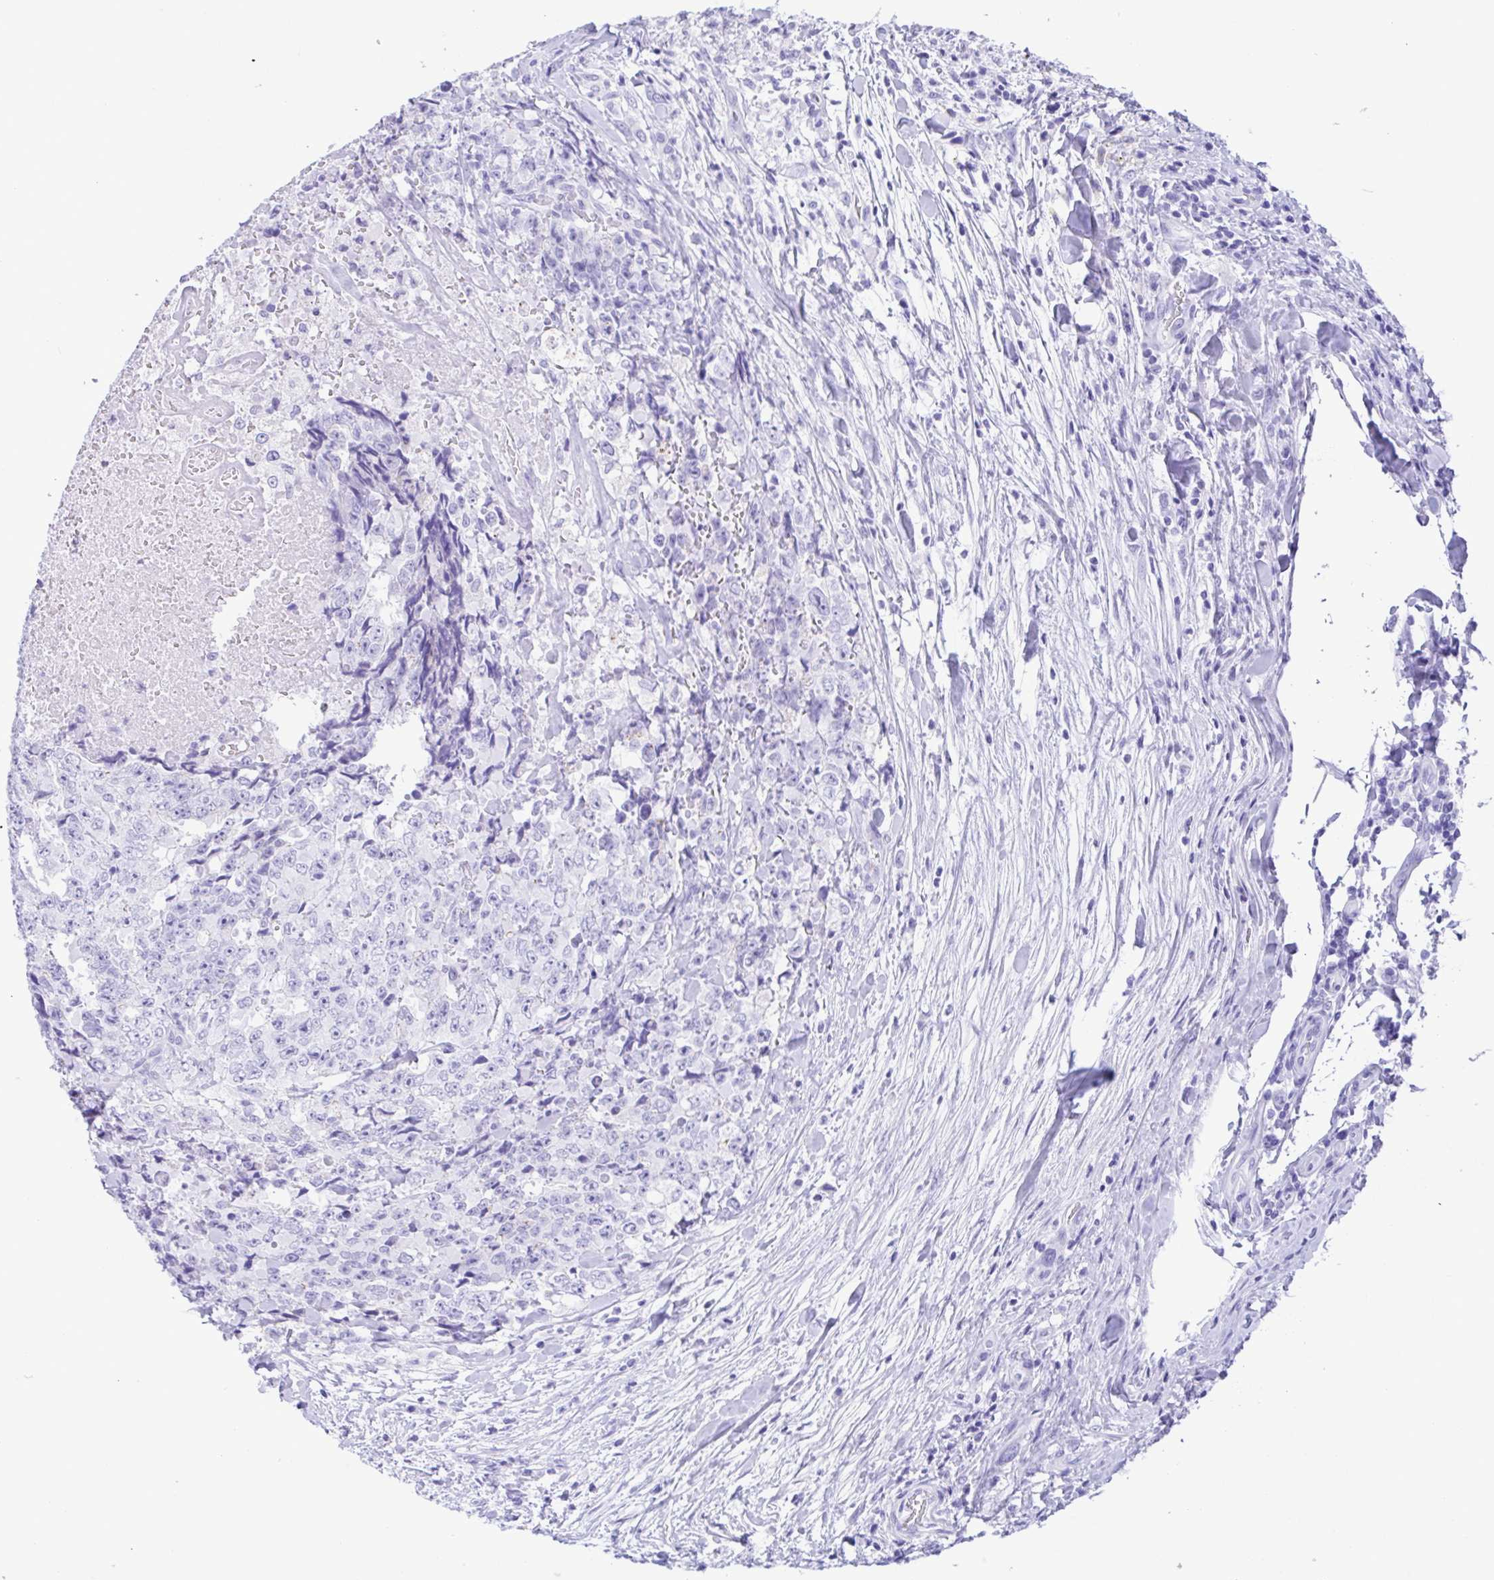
{"staining": {"intensity": "negative", "quantity": "none", "location": "none"}, "tissue": "testis cancer", "cell_type": "Tumor cells", "image_type": "cancer", "snomed": [{"axis": "morphology", "description": "Carcinoma, Embryonal, NOS"}, {"axis": "topography", "description": "Testis"}], "caption": "The histopathology image reveals no staining of tumor cells in testis cancer (embryonal carcinoma).", "gene": "TSPY2", "patient": {"sex": "male", "age": 24}}